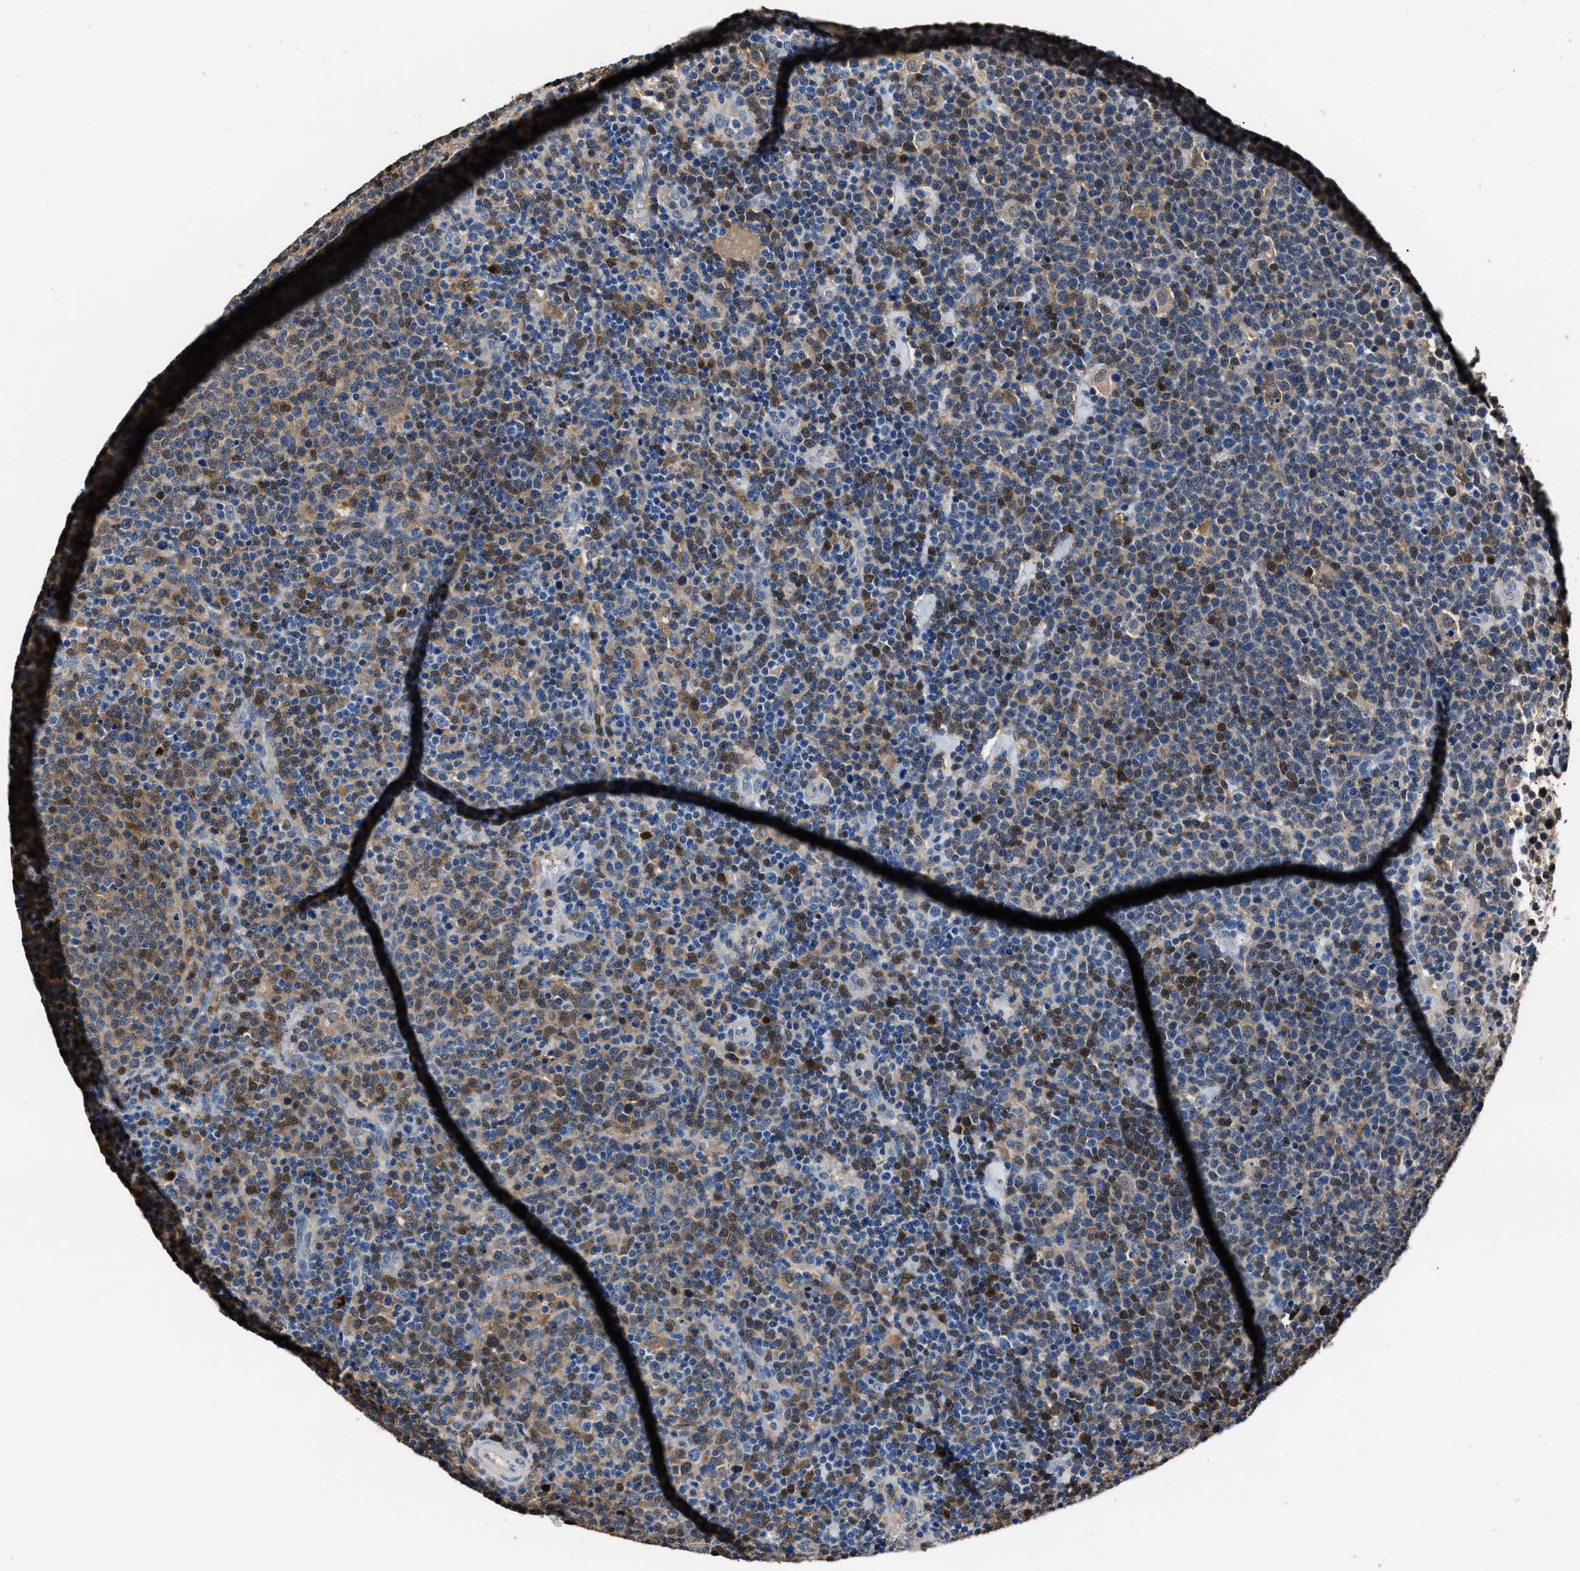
{"staining": {"intensity": "moderate", "quantity": "25%-75%", "location": "cytoplasmic/membranous"}, "tissue": "lymphoma", "cell_type": "Tumor cells", "image_type": "cancer", "snomed": [{"axis": "morphology", "description": "Malignant lymphoma, non-Hodgkin's type, High grade"}, {"axis": "topography", "description": "Lymph node"}], "caption": "The immunohistochemical stain shows moderate cytoplasmic/membranous staining in tumor cells of high-grade malignant lymphoma, non-Hodgkin's type tissue.", "gene": "GSTP1", "patient": {"sex": "male", "age": 61}}